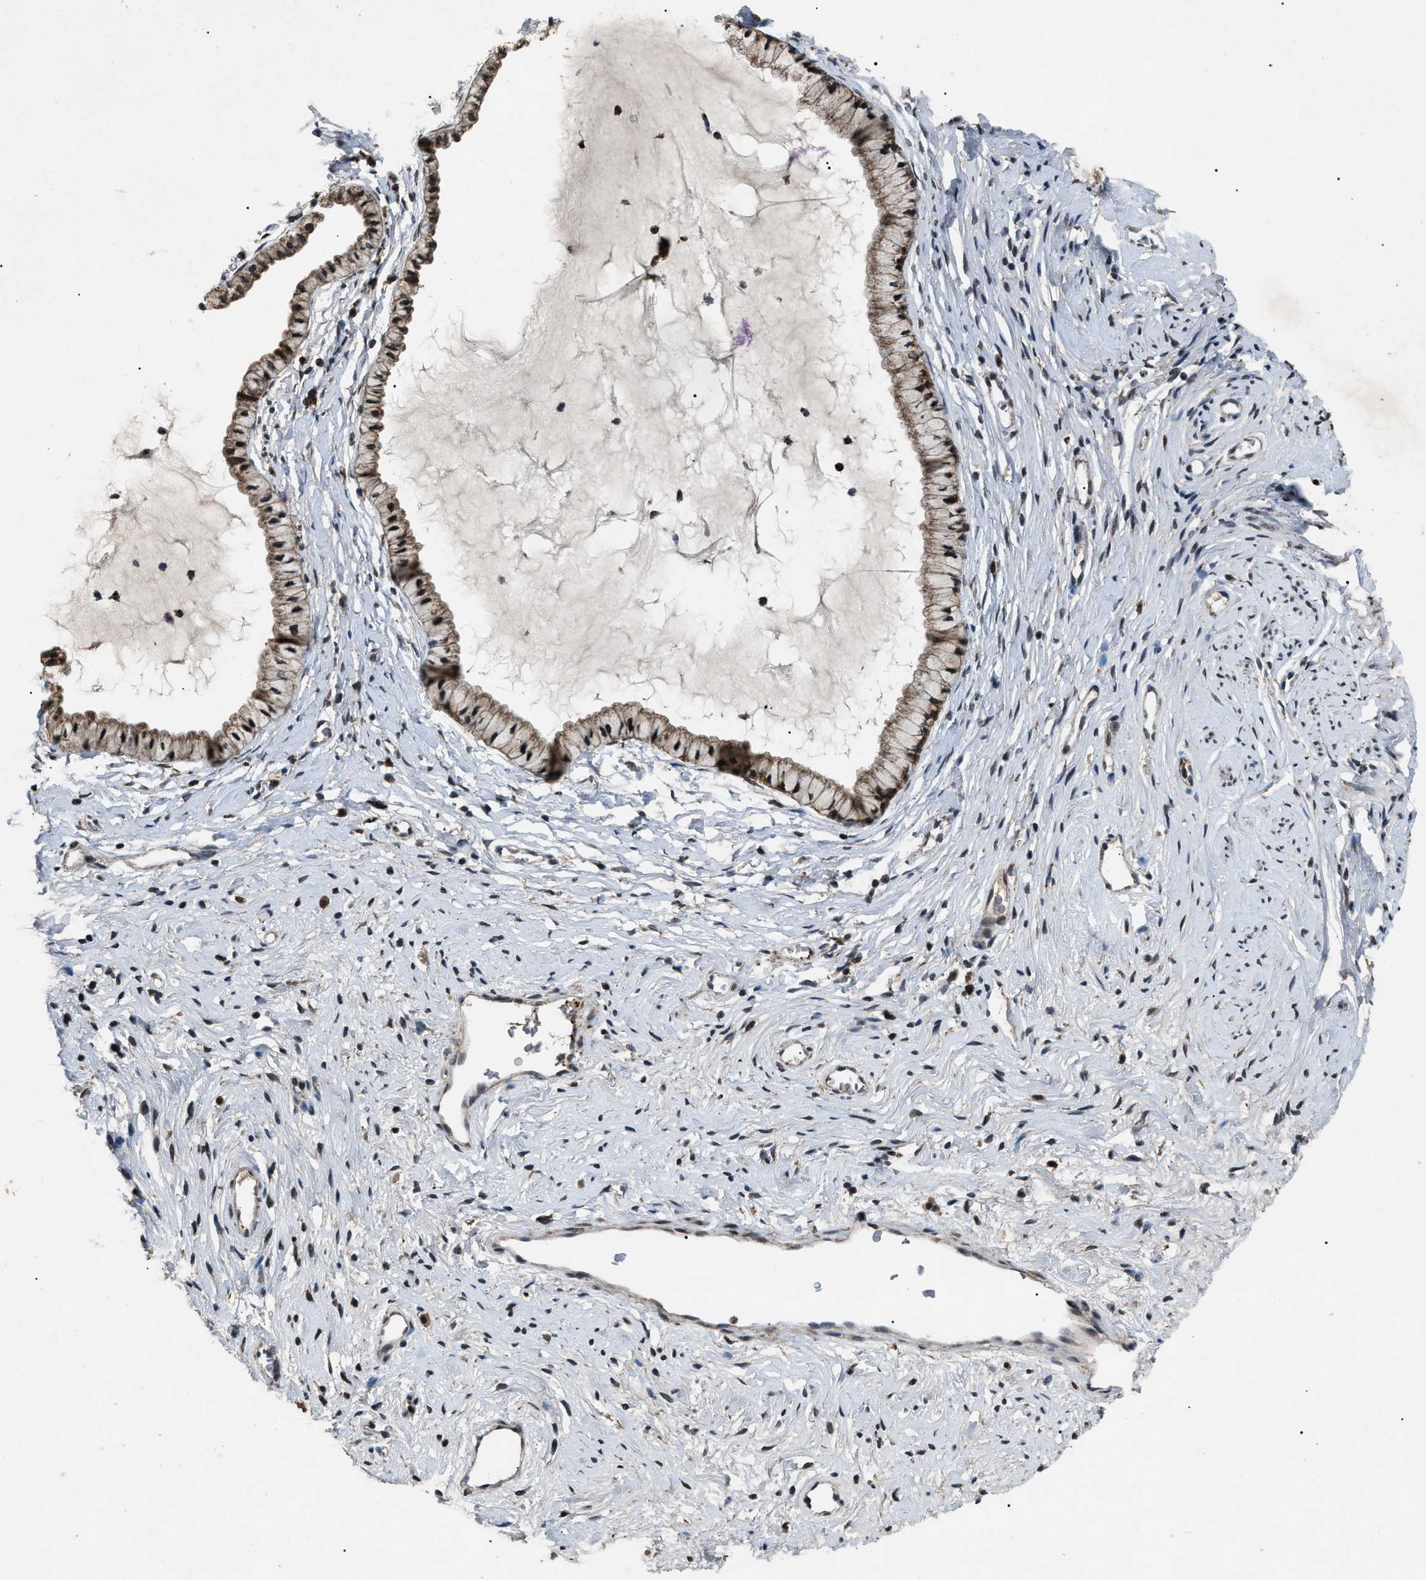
{"staining": {"intensity": "moderate", "quantity": "<25%", "location": "cytoplasmic/membranous"}, "tissue": "cervix", "cell_type": "Glandular cells", "image_type": "normal", "snomed": [{"axis": "morphology", "description": "Normal tissue, NOS"}, {"axis": "topography", "description": "Cervix"}], "caption": "Protein analysis of unremarkable cervix shows moderate cytoplasmic/membranous positivity in approximately <25% of glandular cells. The staining is performed using DAB brown chromogen to label protein expression. The nuclei are counter-stained blue using hematoxylin.", "gene": "ZFAND2A", "patient": {"sex": "female", "age": 77}}